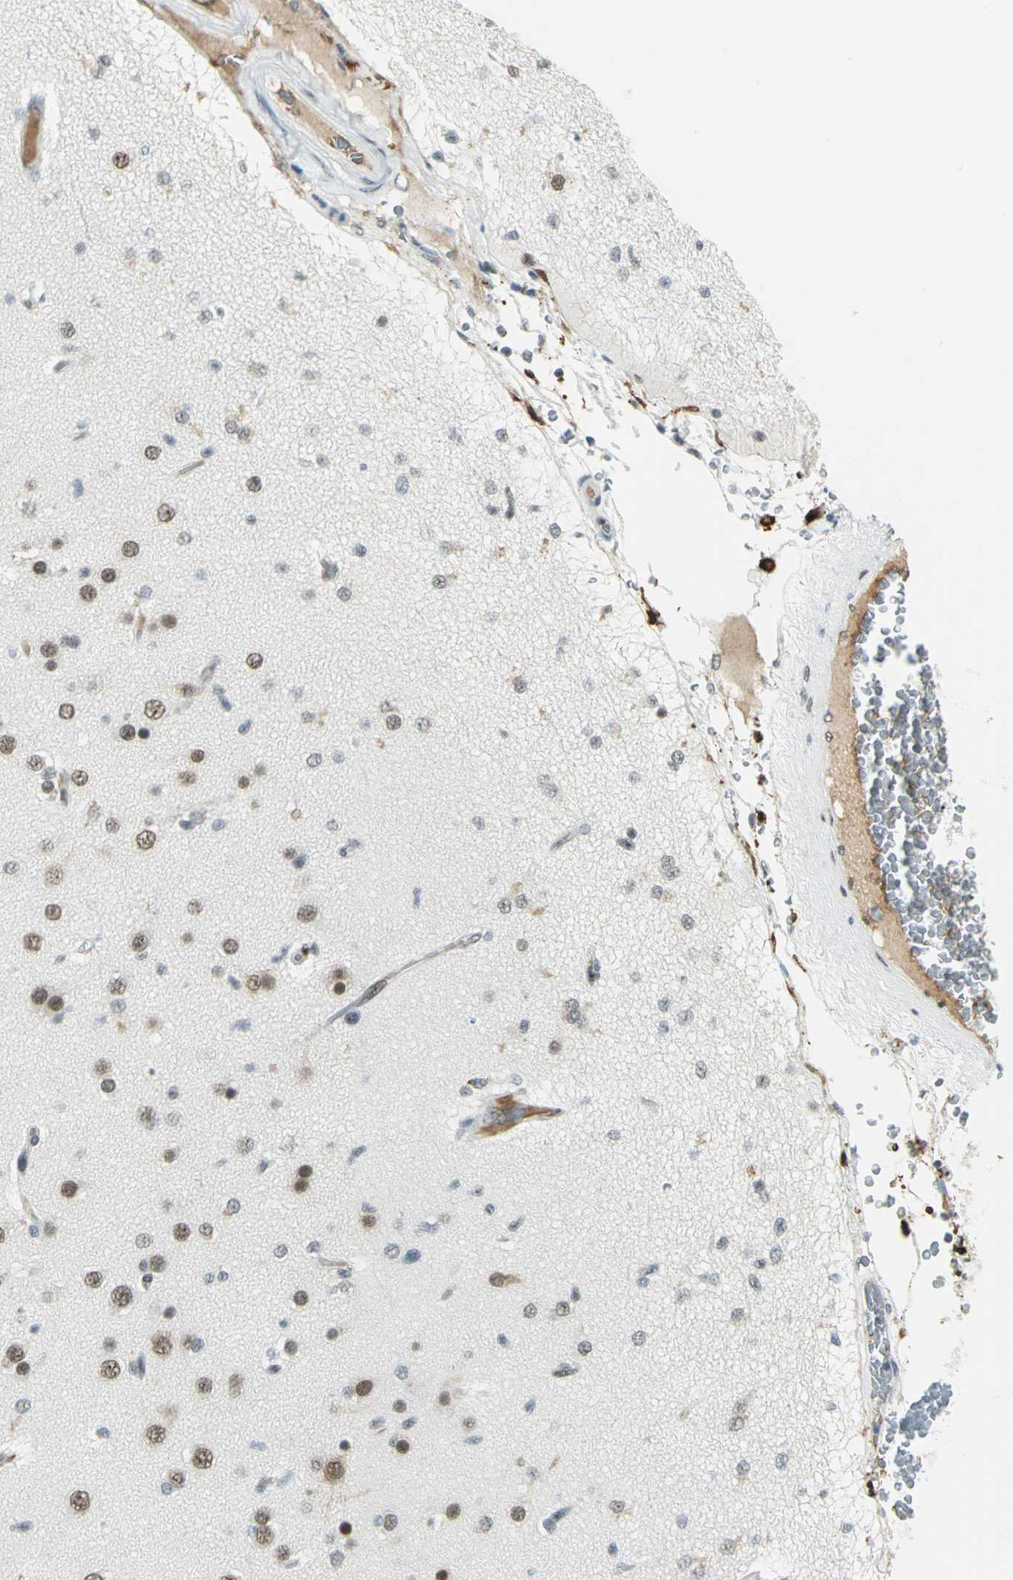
{"staining": {"intensity": "moderate", "quantity": "25%-75%", "location": "nuclear"}, "tissue": "glioma", "cell_type": "Tumor cells", "image_type": "cancer", "snomed": [{"axis": "morphology", "description": "Glioma, malignant, High grade"}, {"axis": "topography", "description": "Brain"}], "caption": "Tumor cells exhibit medium levels of moderate nuclear positivity in about 25%-75% of cells in human glioma.", "gene": "MTMR10", "patient": {"sex": "male", "age": 33}}